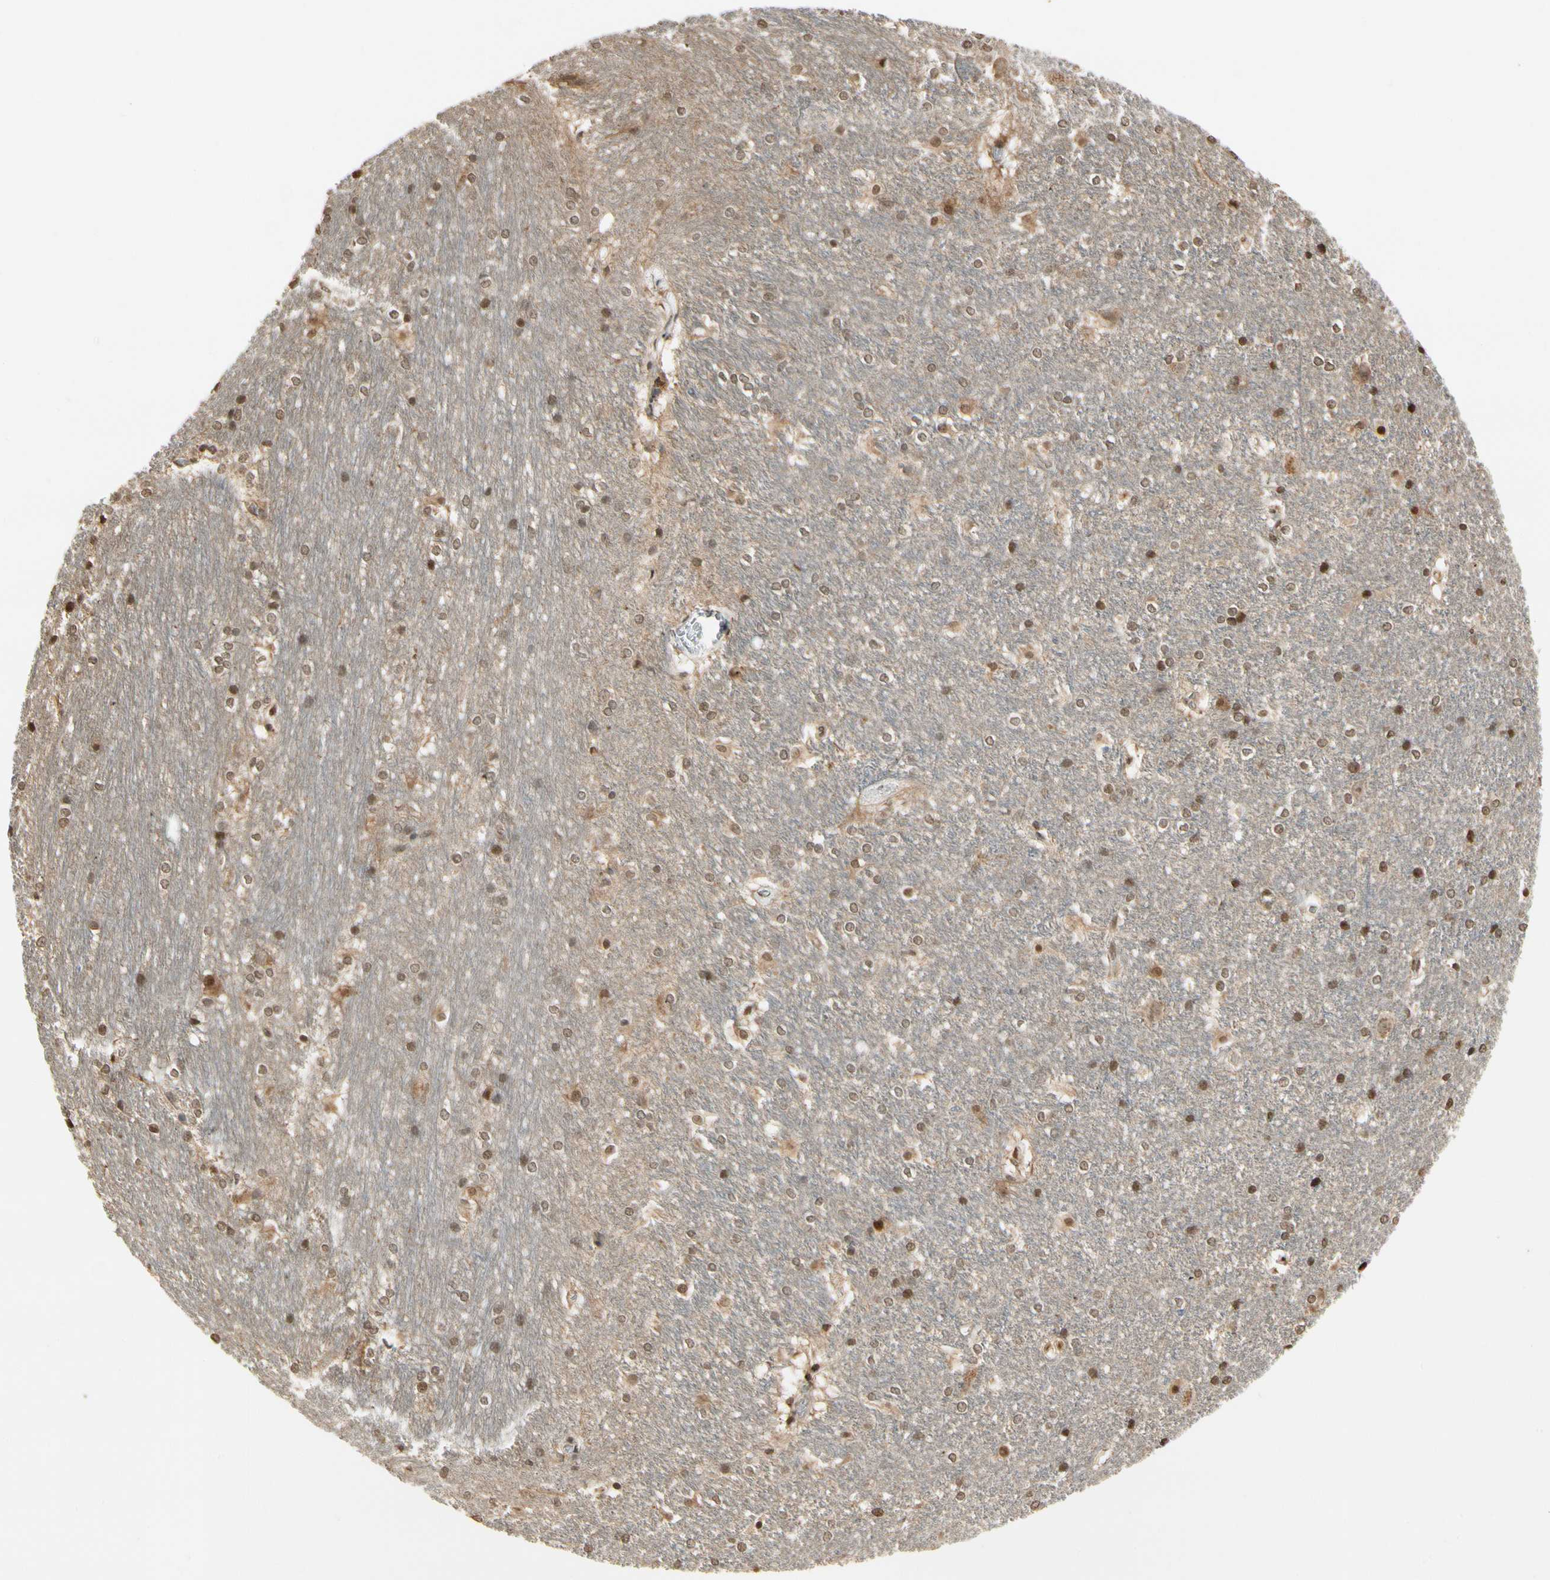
{"staining": {"intensity": "strong", "quantity": ">75%", "location": "nuclear"}, "tissue": "hippocampus", "cell_type": "Glial cells", "image_type": "normal", "snomed": [{"axis": "morphology", "description": "Normal tissue, NOS"}, {"axis": "topography", "description": "Hippocampus"}], "caption": "The histopathology image exhibits immunohistochemical staining of benign hippocampus. There is strong nuclear expression is appreciated in about >75% of glial cells. (DAB IHC, brown staining for protein, blue staining for nuclei).", "gene": "EVC", "patient": {"sex": "female", "age": 19}}